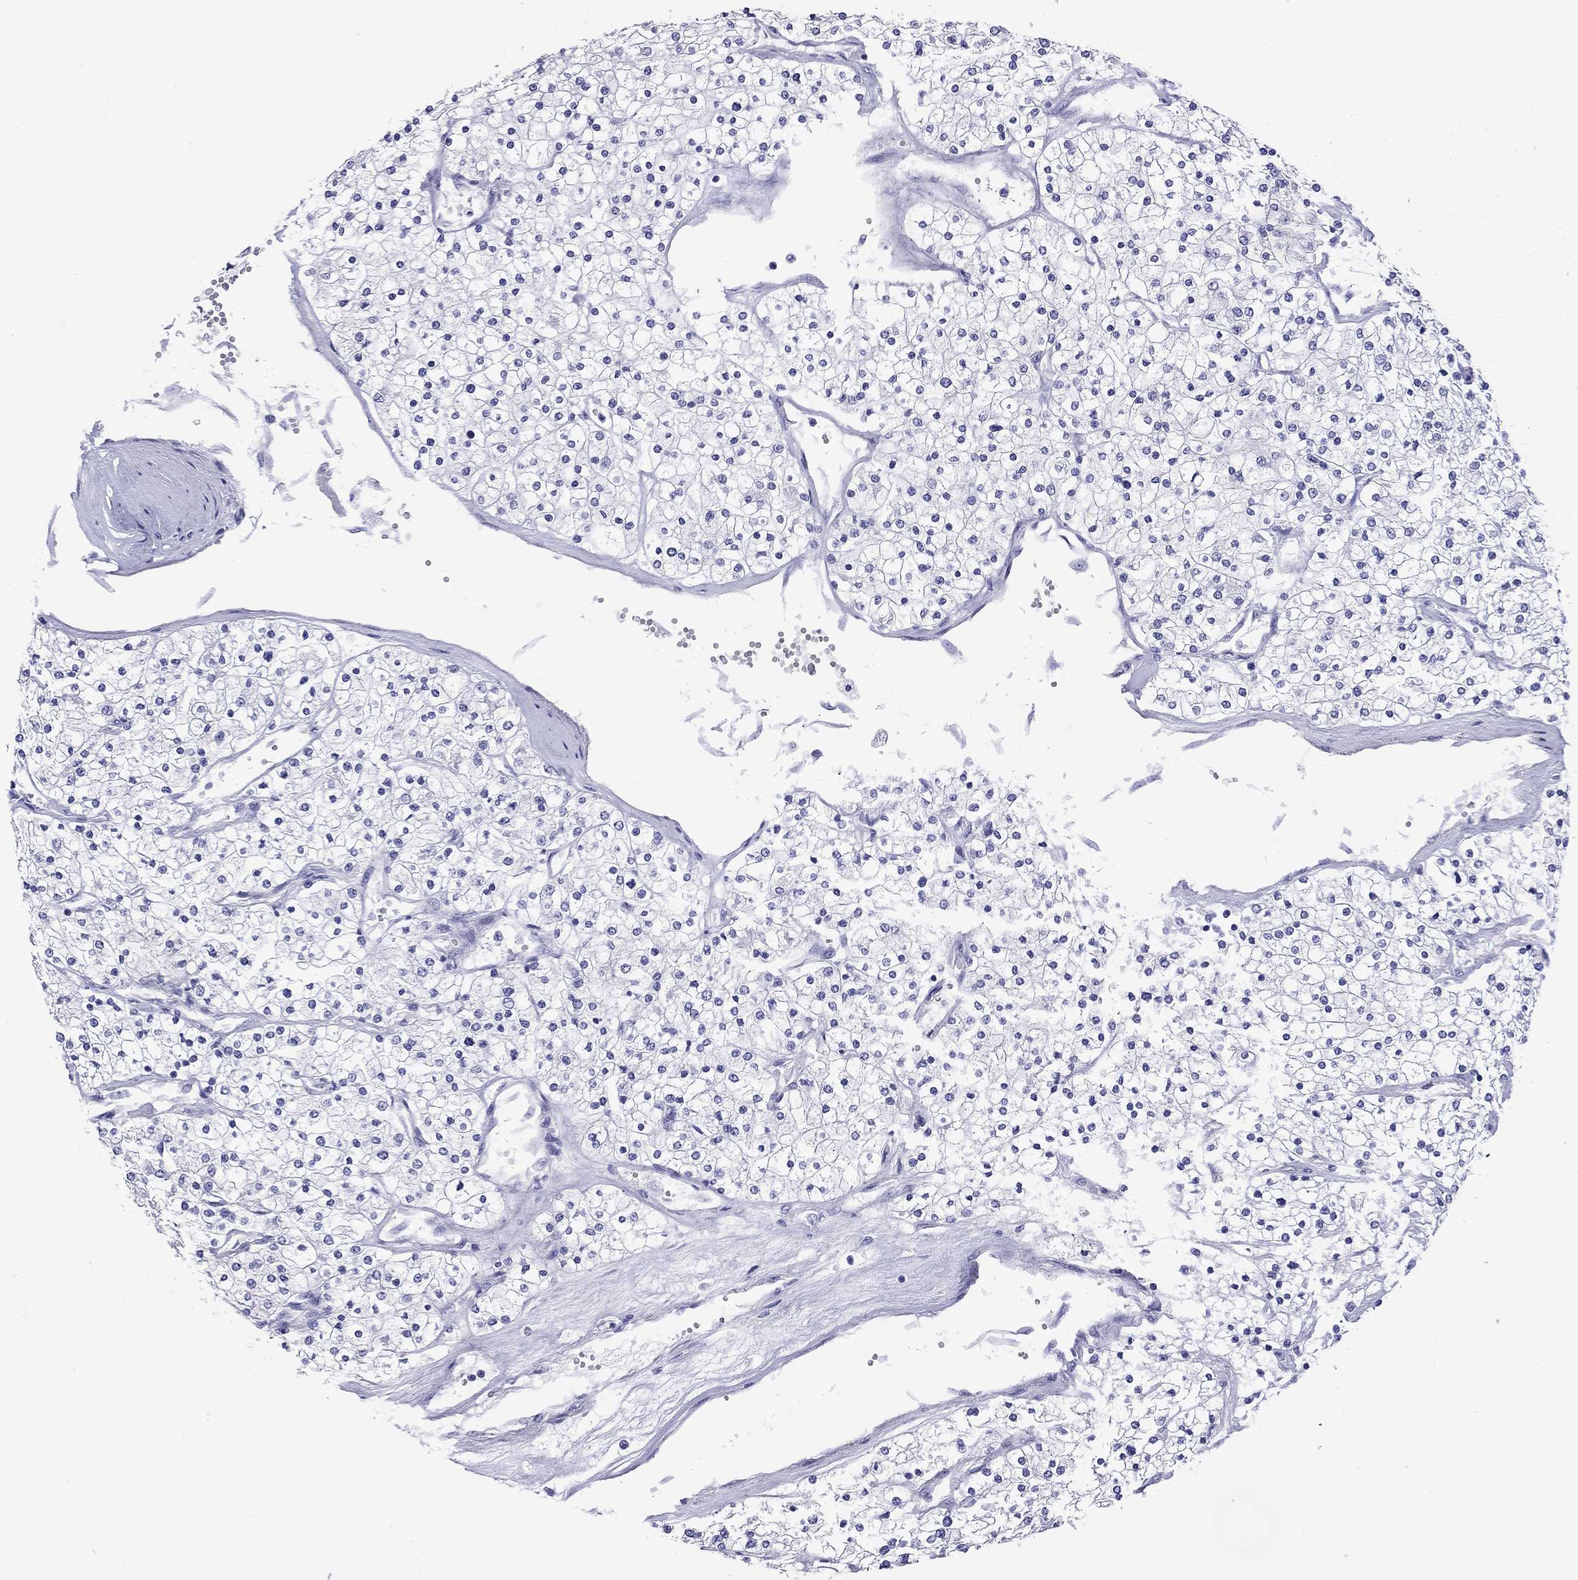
{"staining": {"intensity": "negative", "quantity": "none", "location": "none"}, "tissue": "renal cancer", "cell_type": "Tumor cells", "image_type": "cancer", "snomed": [{"axis": "morphology", "description": "Adenocarcinoma, NOS"}, {"axis": "topography", "description": "Kidney"}], "caption": "Tumor cells show no significant staining in renal cancer.", "gene": "KIAA2012", "patient": {"sex": "male", "age": 80}}